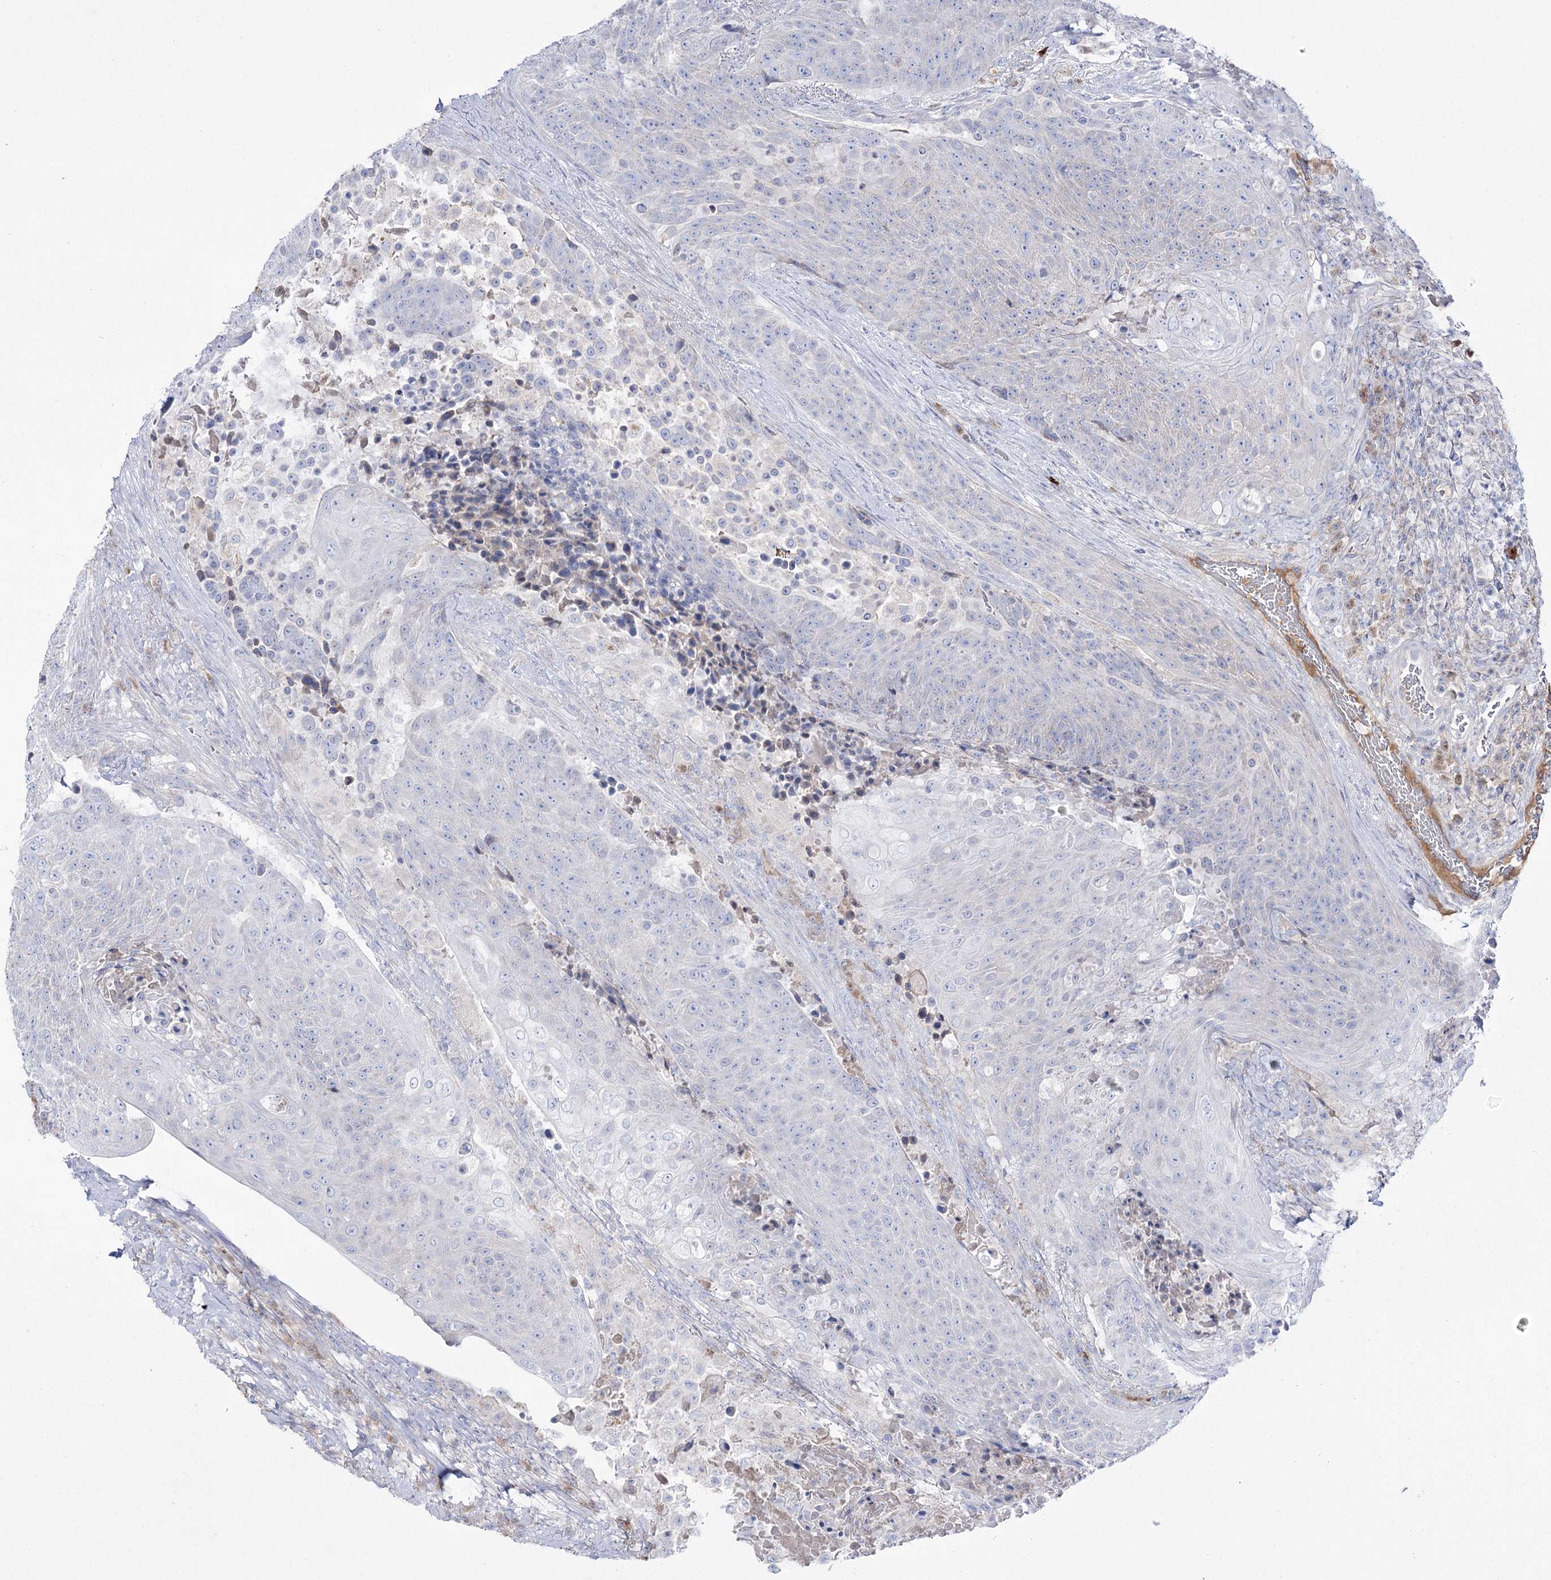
{"staining": {"intensity": "negative", "quantity": "none", "location": "none"}, "tissue": "urothelial cancer", "cell_type": "Tumor cells", "image_type": "cancer", "snomed": [{"axis": "morphology", "description": "Urothelial carcinoma, High grade"}, {"axis": "topography", "description": "Urinary bladder"}], "caption": "IHC photomicrograph of neoplastic tissue: high-grade urothelial carcinoma stained with DAB reveals no significant protein expression in tumor cells.", "gene": "NAGLU", "patient": {"sex": "female", "age": 63}}